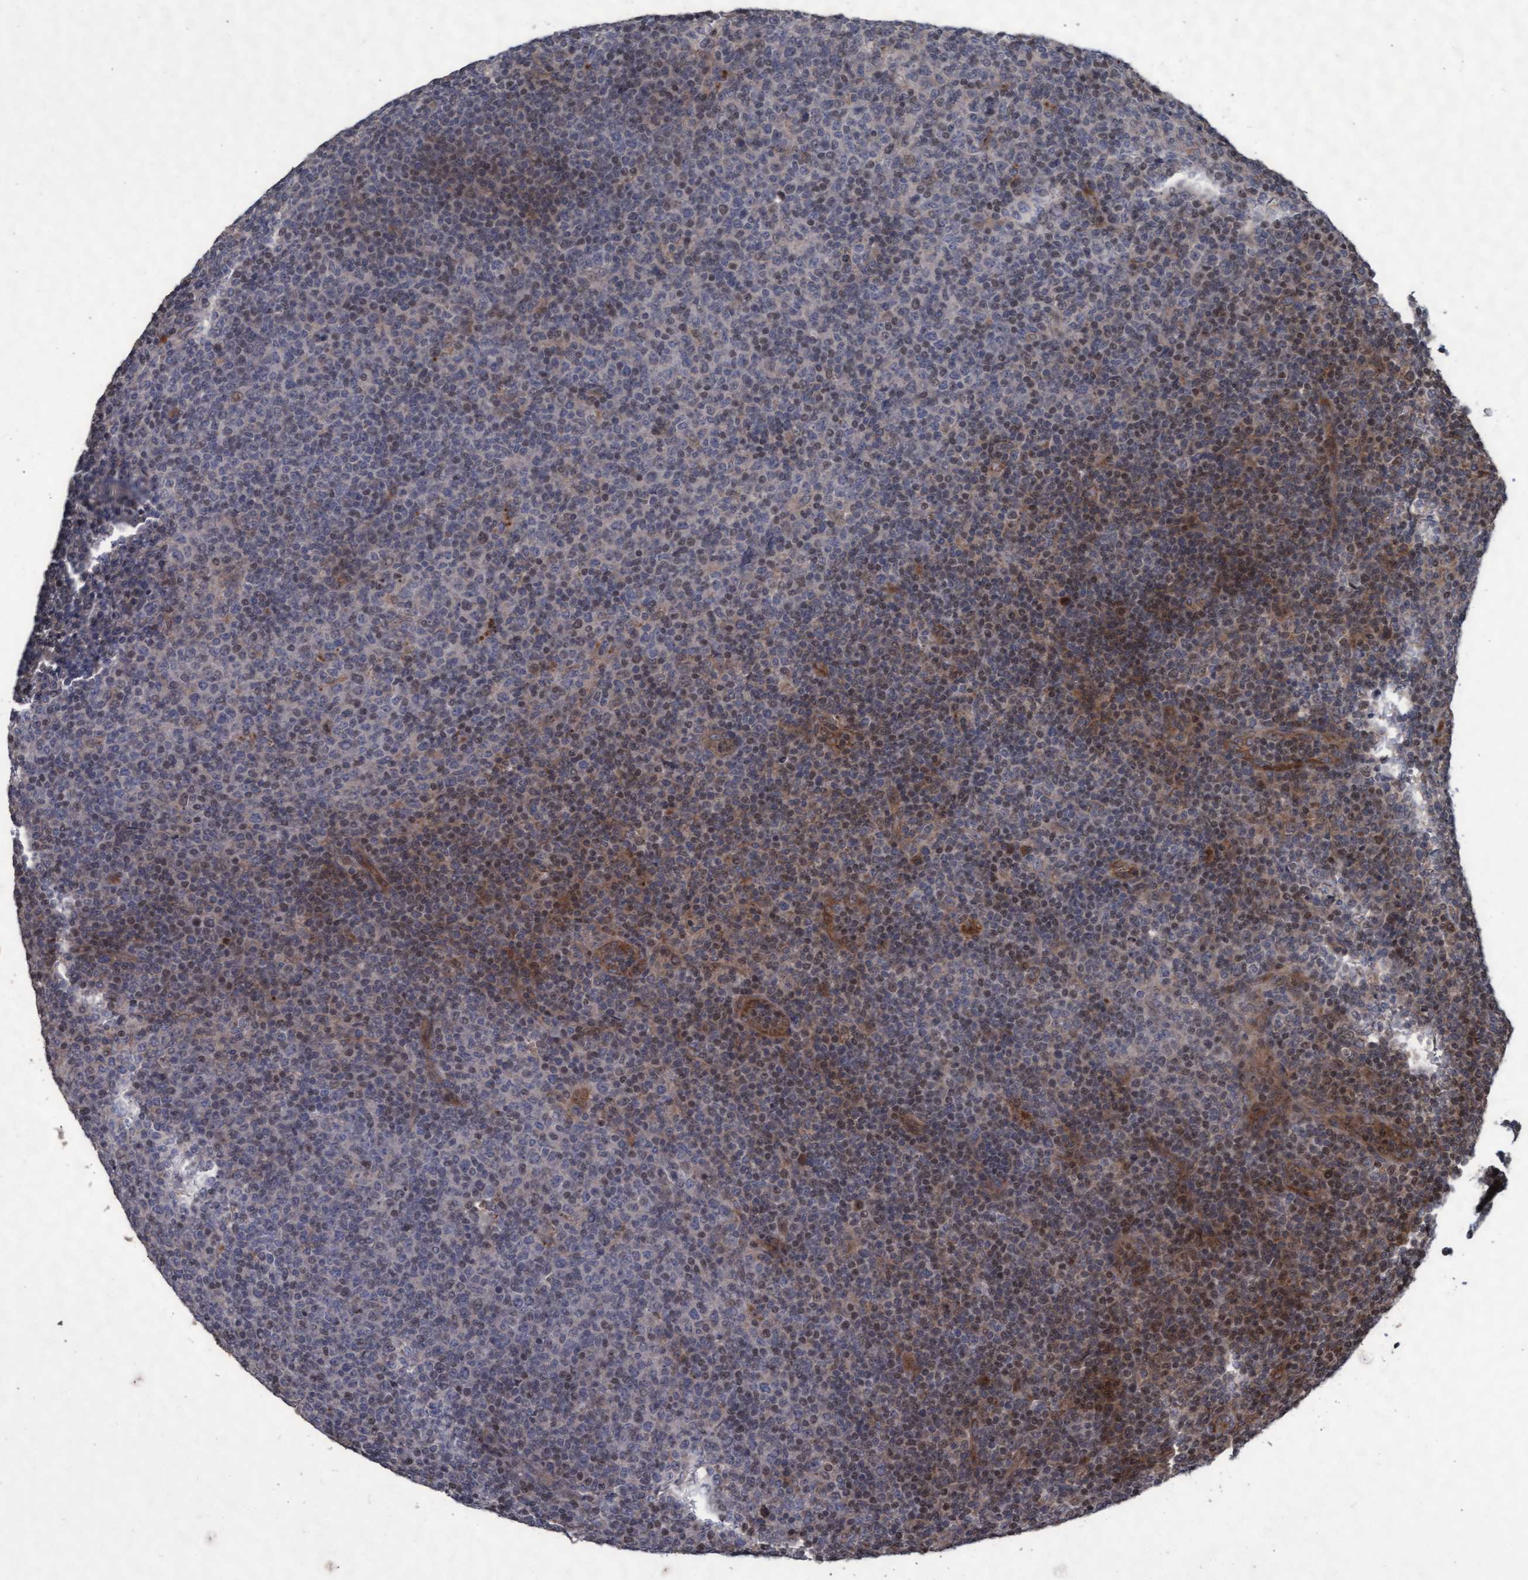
{"staining": {"intensity": "moderate", "quantity": "25%-75%", "location": "cytoplasmic/membranous,nuclear"}, "tissue": "lymphoma", "cell_type": "Tumor cells", "image_type": "cancer", "snomed": [{"axis": "morphology", "description": "Malignant lymphoma, non-Hodgkin's type, Low grade"}, {"axis": "topography", "description": "Lymph node"}], "caption": "An immunohistochemistry image of neoplastic tissue is shown. Protein staining in brown highlights moderate cytoplasmic/membranous and nuclear positivity in malignant lymphoma, non-Hodgkin's type (low-grade) within tumor cells. The staining was performed using DAB (3,3'-diaminobenzidine) to visualize the protein expression in brown, while the nuclei were stained in blue with hematoxylin (Magnification: 20x).", "gene": "KCNC2", "patient": {"sex": "male", "age": 70}}